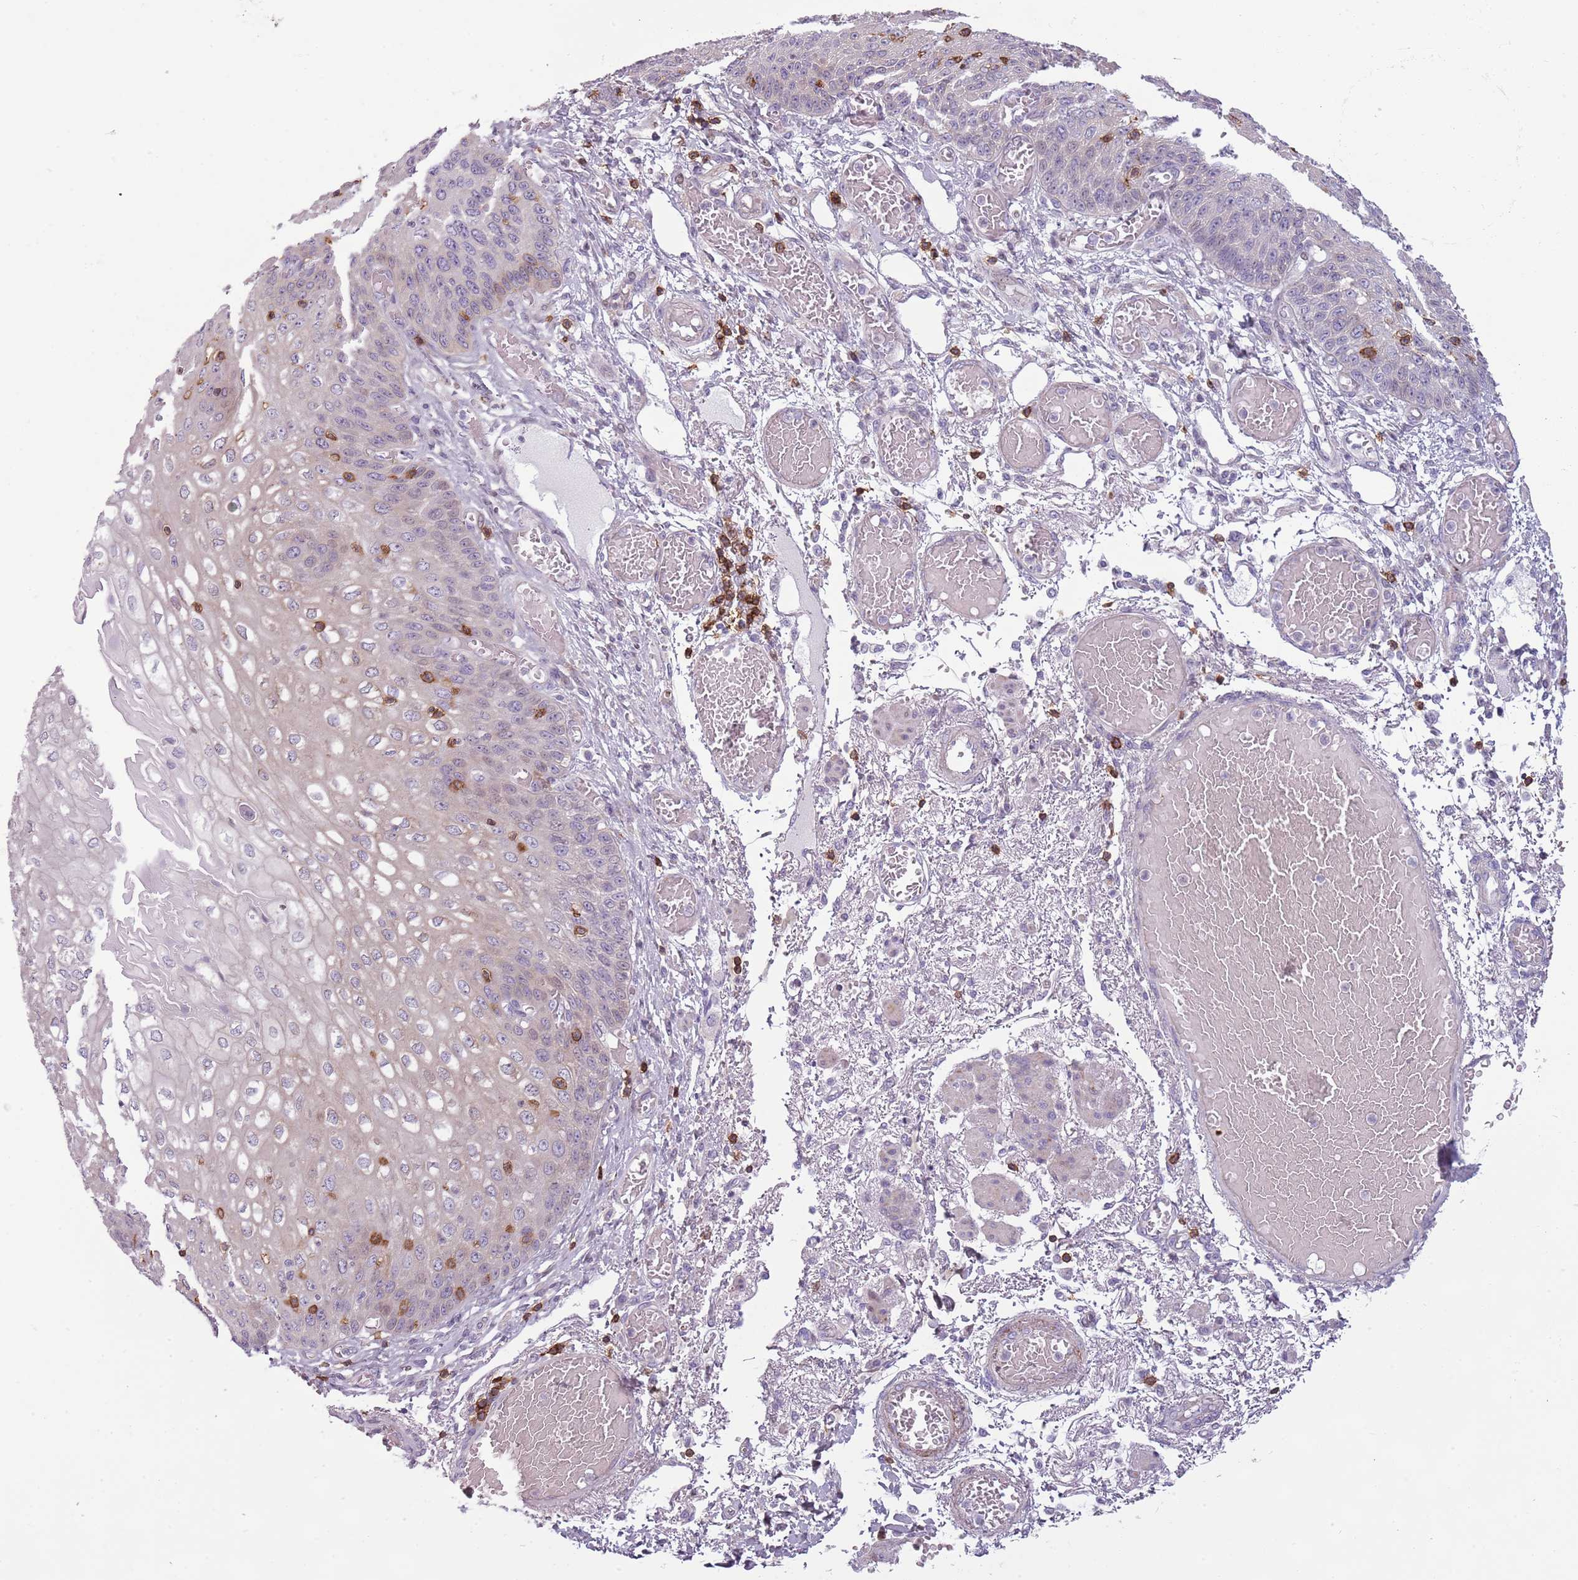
{"staining": {"intensity": "weak", "quantity": "<25%", "location": "cytoplasmic/membranous"}, "tissue": "esophagus", "cell_type": "Squamous epithelial cells", "image_type": "normal", "snomed": [{"axis": "morphology", "description": "Normal tissue, NOS"}, {"axis": "topography", "description": "Esophagus"}], "caption": "This histopathology image is of normal esophagus stained with IHC to label a protein in brown with the nuclei are counter-stained blue. There is no positivity in squamous epithelial cells.", "gene": "ZNF583", "patient": {"sex": "male", "age": 81}}